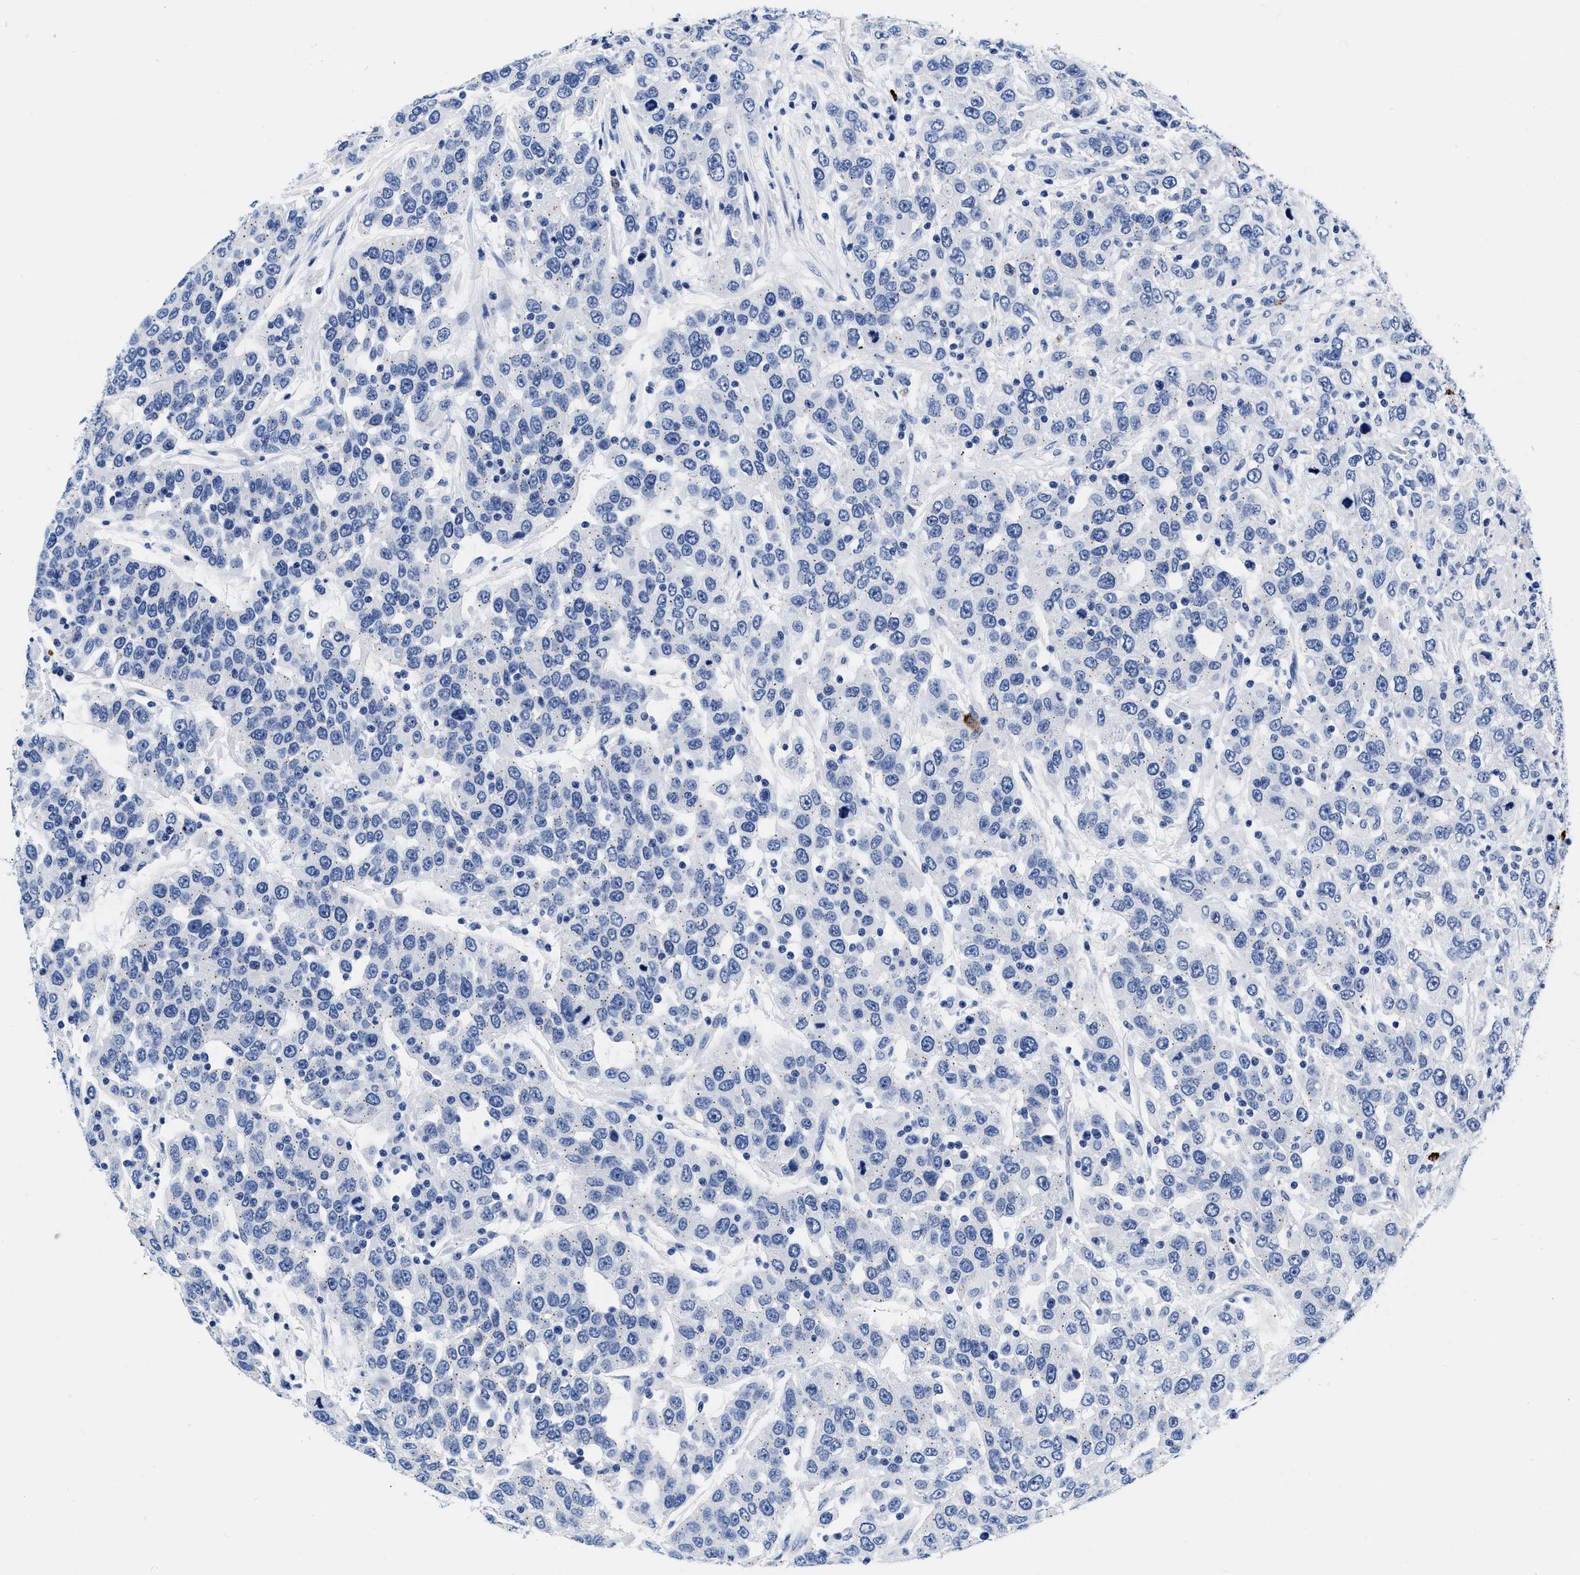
{"staining": {"intensity": "negative", "quantity": "none", "location": "none"}, "tissue": "urothelial cancer", "cell_type": "Tumor cells", "image_type": "cancer", "snomed": [{"axis": "morphology", "description": "Urothelial carcinoma, High grade"}, {"axis": "topography", "description": "Urinary bladder"}], "caption": "A high-resolution photomicrograph shows immunohistochemistry (IHC) staining of urothelial carcinoma (high-grade), which displays no significant staining in tumor cells. (DAB immunohistochemistry (IHC), high magnification).", "gene": "CER1", "patient": {"sex": "female", "age": 80}}